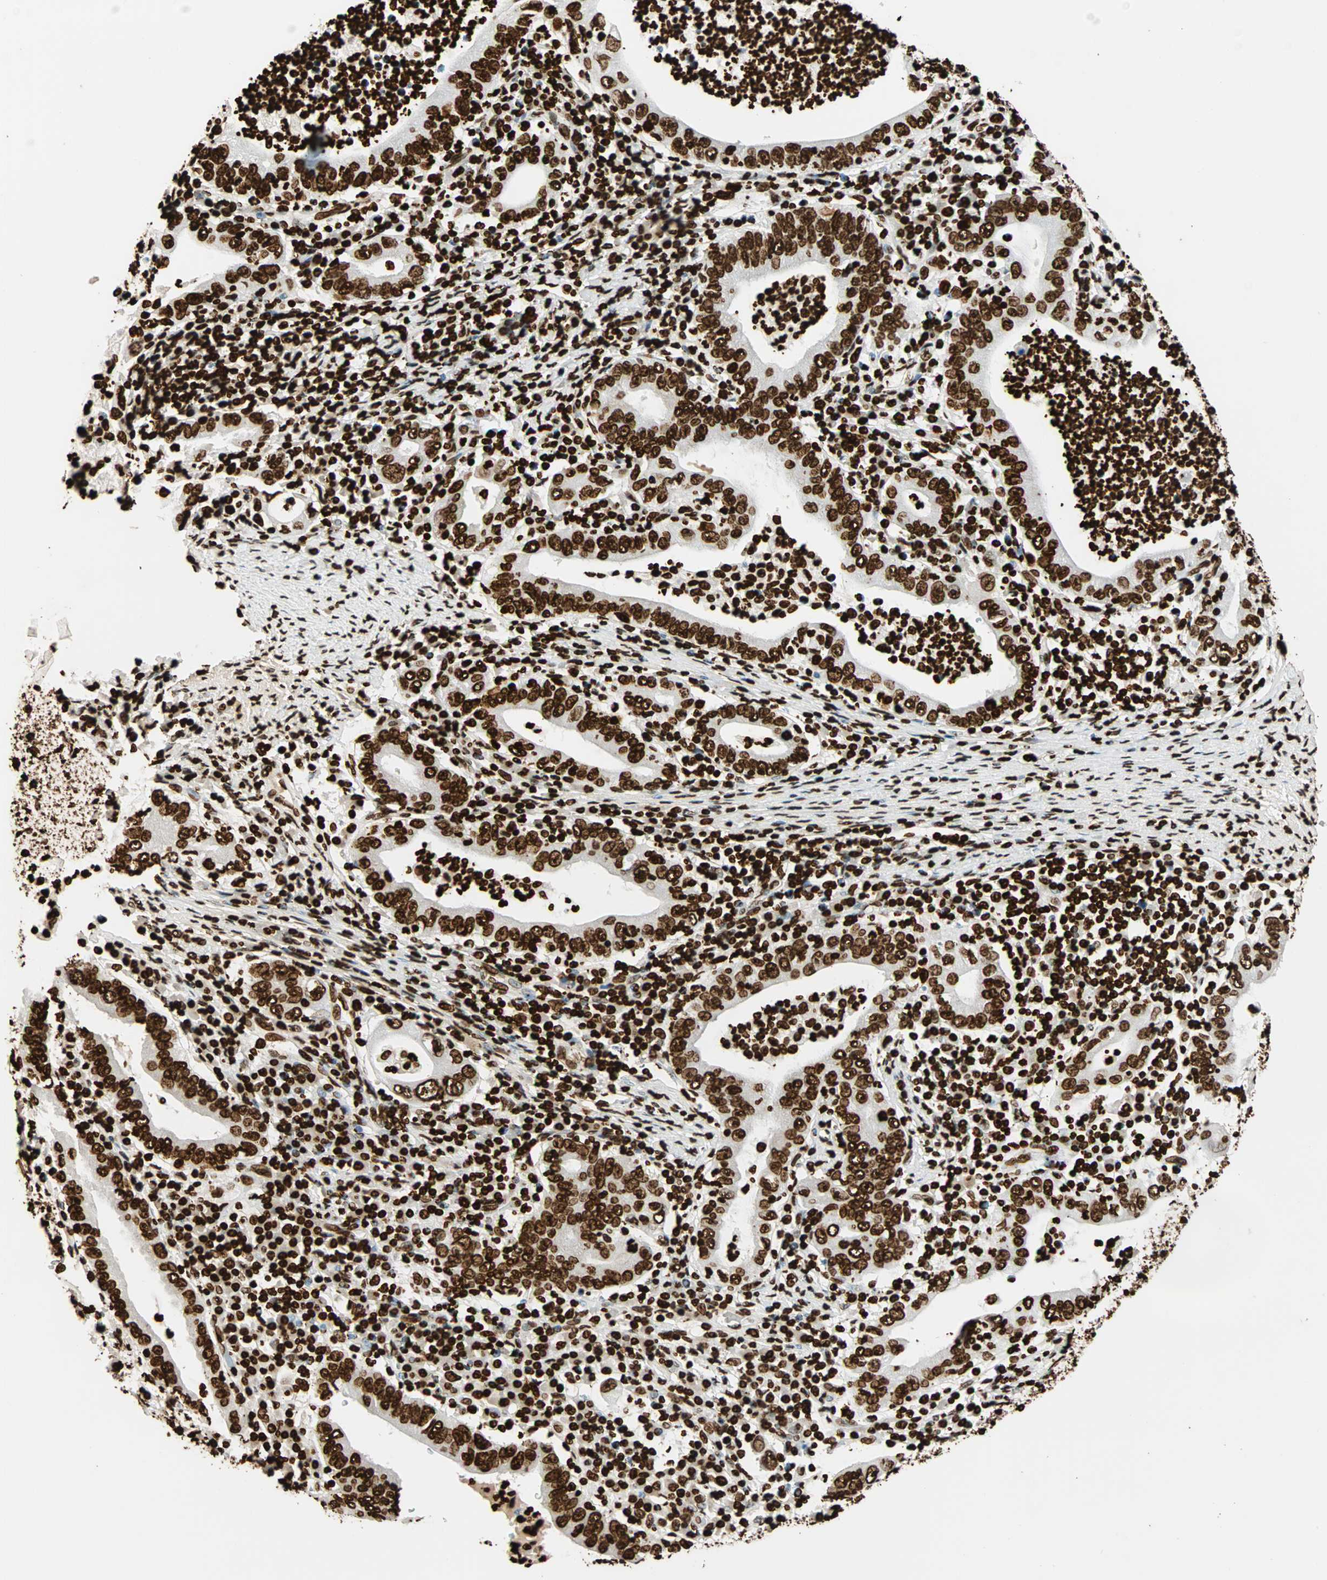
{"staining": {"intensity": "strong", "quantity": ">75%", "location": "nuclear"}, "tissue": "stomach cancer", "cell_type": "Tumor cells", "image_type": "cancer", "snomed": [{"axis": "morphology", "description": "Normal tissue, NOS"}, {"axis": "morphology", "description": "Adenocarcinoma, NOS"}, {"axis": "topography", "description": "Esophagus"}, {"axis": "topography", "description": "Stomach, upper"}, {"axis": "topography", "description": "Peripheral nerve tissue"}], "caption": "This image shows IHC staining of stomach cancer, with high strong nuclear staining in about >75% of tumor cells.", "gene": "GLI2", "patient": {"sex": "male", "age": 62}}